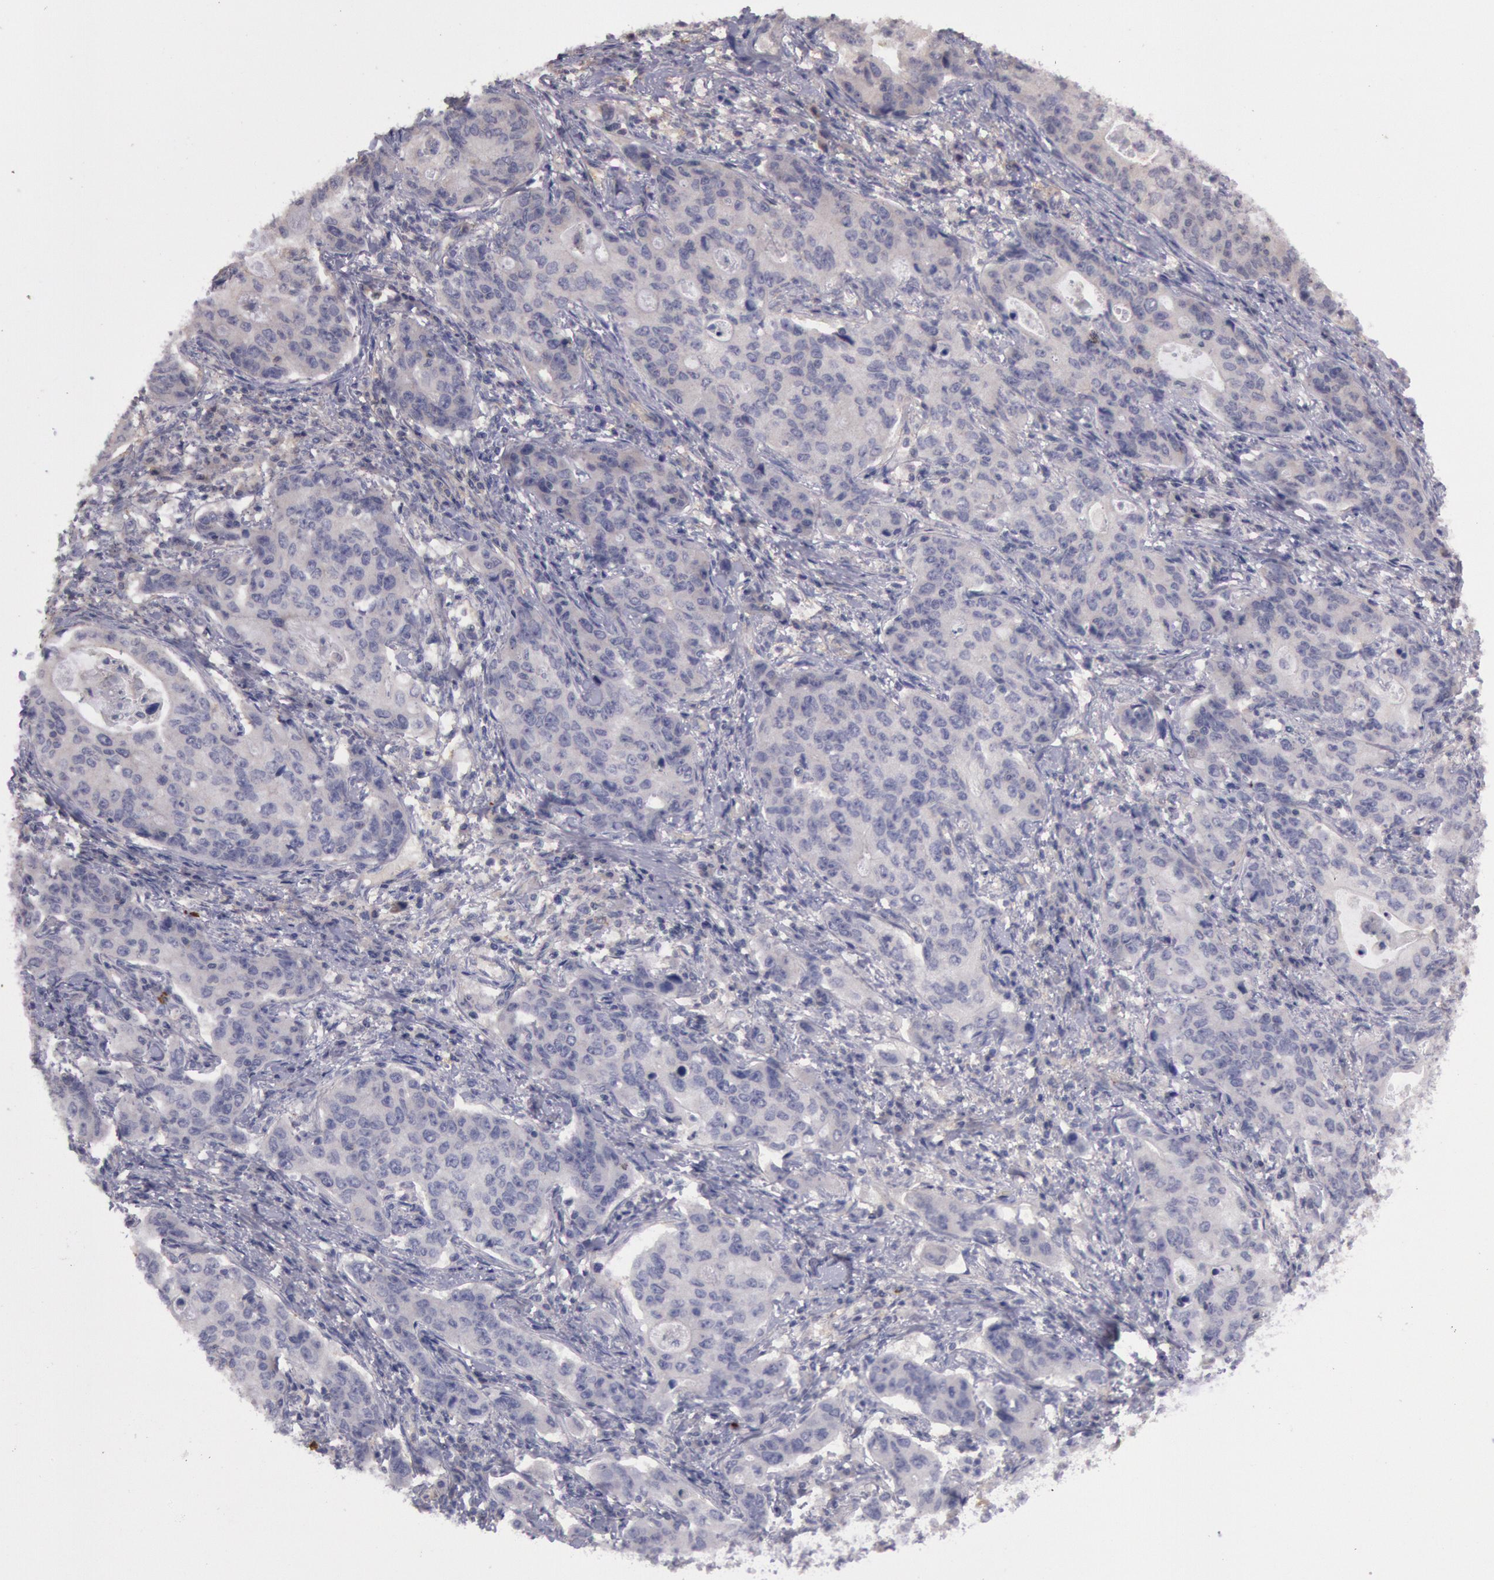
{"staining": {"intensity": "weak", "quantity": ">75%", "location": "cytoplasmic/membranous"}, "tissue": "stomach cancer", "cell_type": "Tumor cells", "image_type": "cancer", "snomed": [{"axis": "morphology", "description": "Adenocarcinoma, NOS"}, {"axis": "topography", "description": "Esophagus"}, {"axis": "topography", "description": "Stomach"}], "caption": "Immunohistochemistry micrograph of neoplastic tissue: stomach cancer stained using immunohistochemistry displays low levels of weak protein expression localized specifically in the cytoplasmic/membranous of tumor cells, appearing as a cytoplasmic/membranous brown color.", "gene": "TRIB2", "patient": {"sex": "male", "age": 74}}